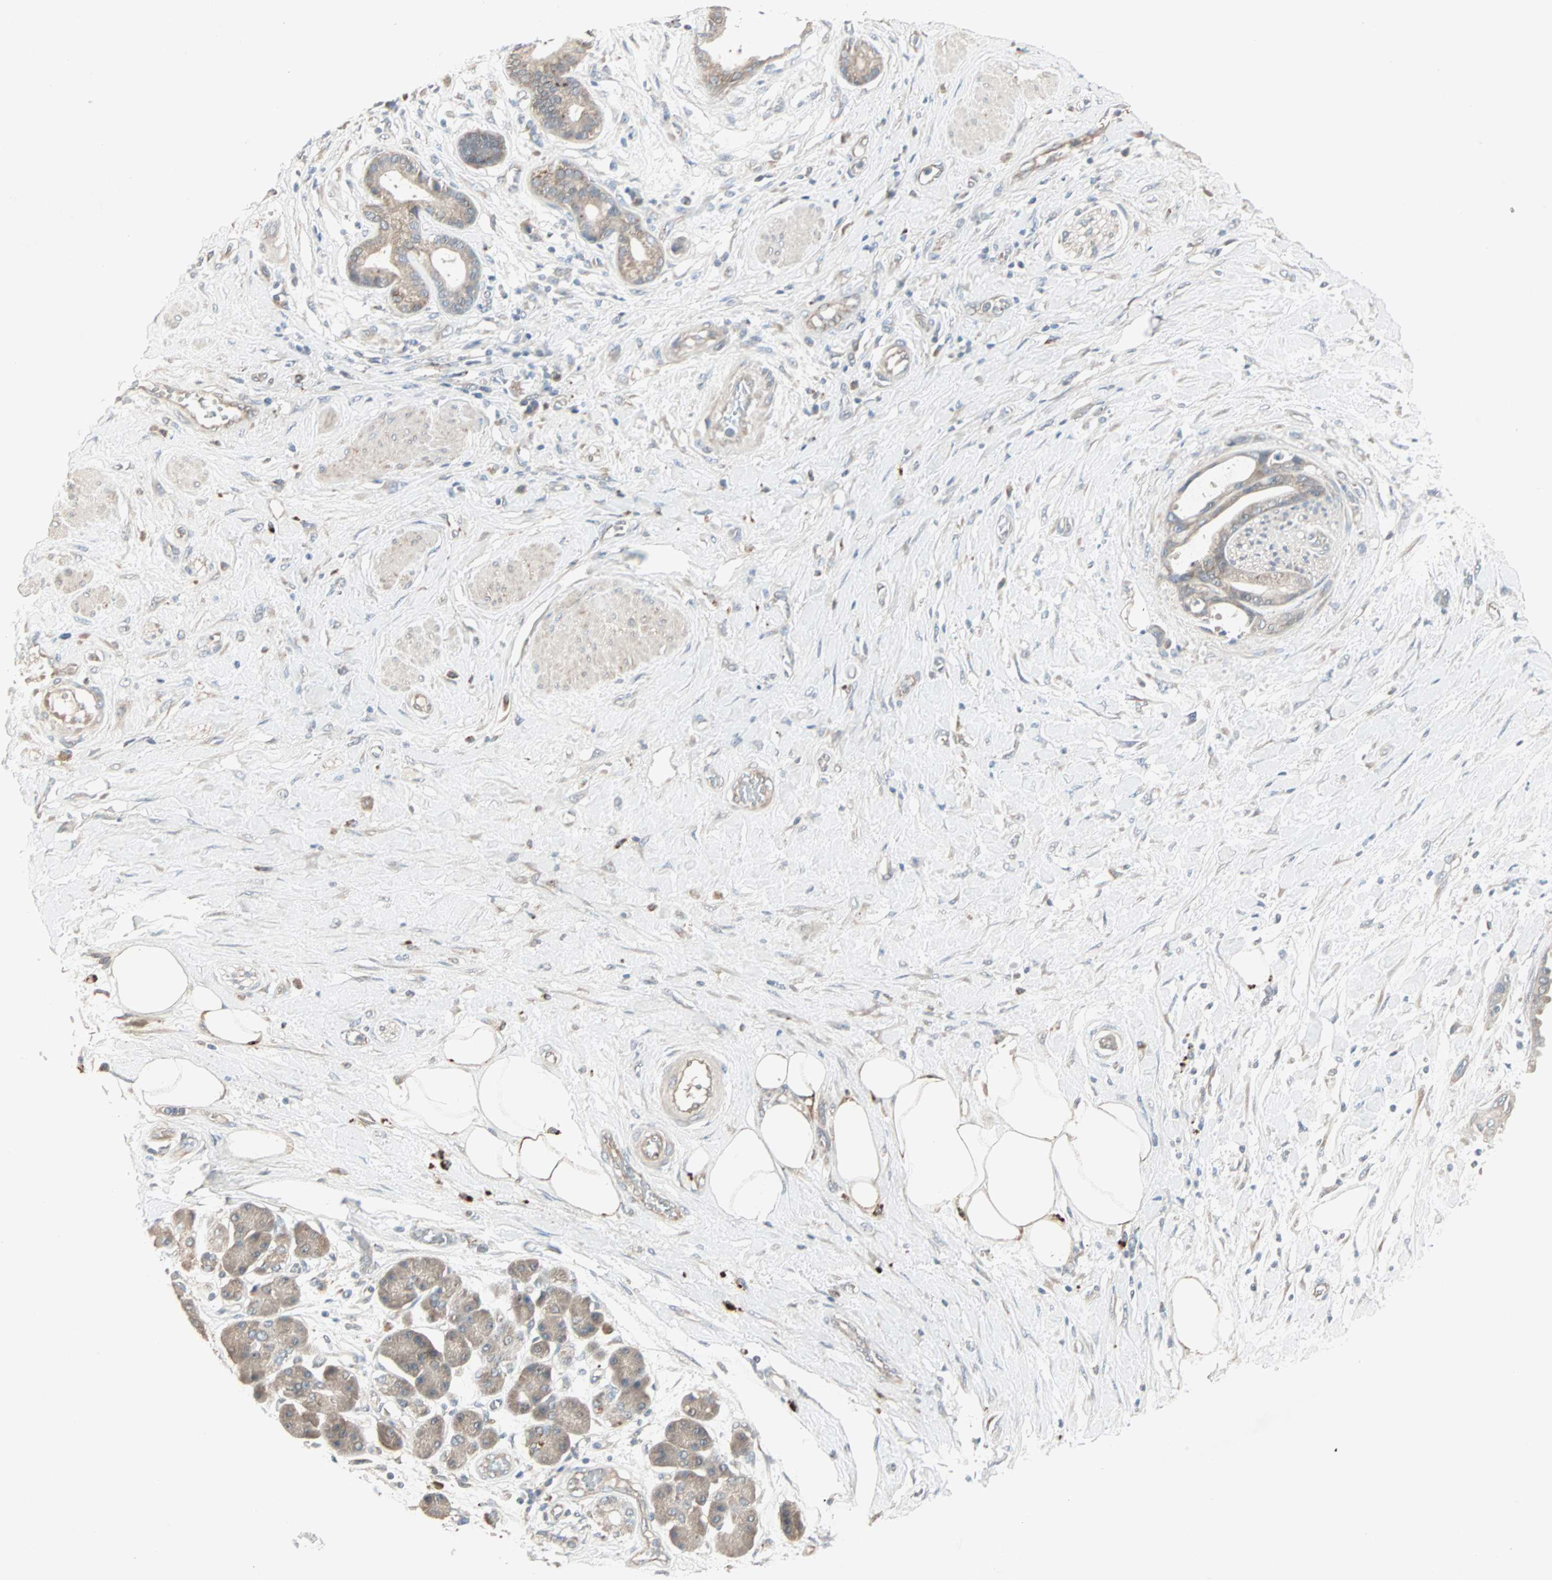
{"staining": {"intensity": "weak", "quantity": "25%-75%", "location": "cytoplasmic/membranous"}, "tissue": "pancreatic cancer", "cell_type": "Tumor cells", "image_type": "cancer", "snomed": [{"axis": "morphology", "description": "Adenocarcinoma, NOS"}, {"axis": "morphology", "description": "Adenocarcinoma, metastatic, NOS"}, {"axis": "topography", "description": "Lymph node"}, {"axis": "topography", "description": "Pancreas"}, {"axis": "topography", "description": "Duodenum"}], "caption": "IHC of human pancreatic cancer (metastatic adenocarcinoma) displays low levels of weak cytoplasmic/membranous expression in approximately 25%-75% of tumor cells.", "gene": "JMJD7-PLA2G4B", "patient": {"sex": "female", "age": 64}}